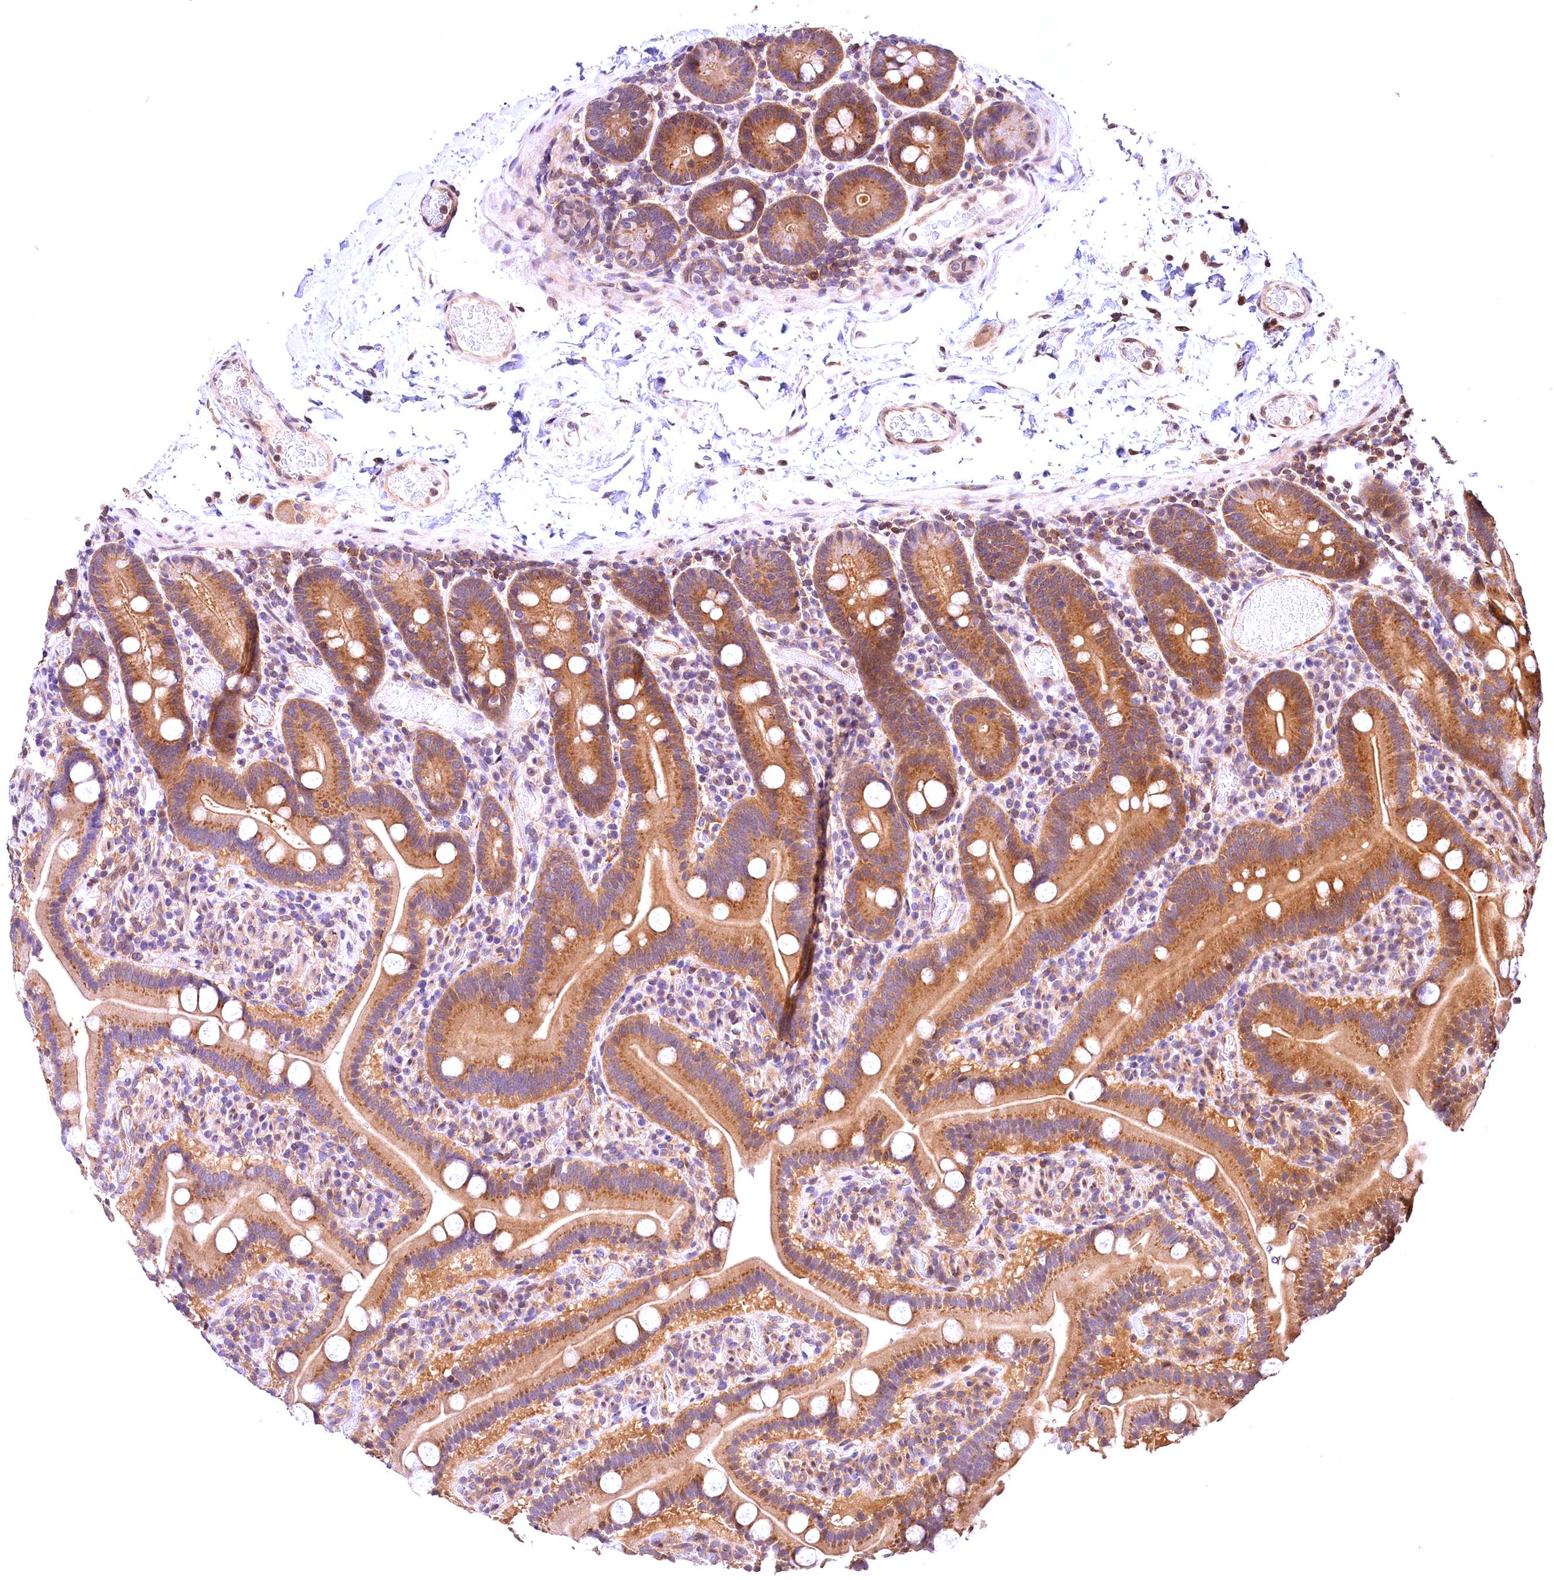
{"staining": {"intensity": "moderate", "quantity": ">75%", "location": "cytoplasmic/membranous"}, "tissue": "duodenum", "cell_type": "Glandular cells", "image_type": "normal", "snomed": [{"axis": "morphology", "description": "Normal tissue, NOS"}, {"axis": "topography", "description": "Duodenum"}], "caption": "Immunohistochemistry staining of benign duodenum, which demonstrates medium levels of moderate cytoplasmic/membranous positivity in approximately >75% of glandular cells indicating moderate cytoplasmic/membranous protein positivity. The staining was performed using DAB (brown) for protein detection and nuclei were counterstained in hematoxylin (blue).", "gene": "CHORDC1", "patient": {"sex": "male", "age": 55}}